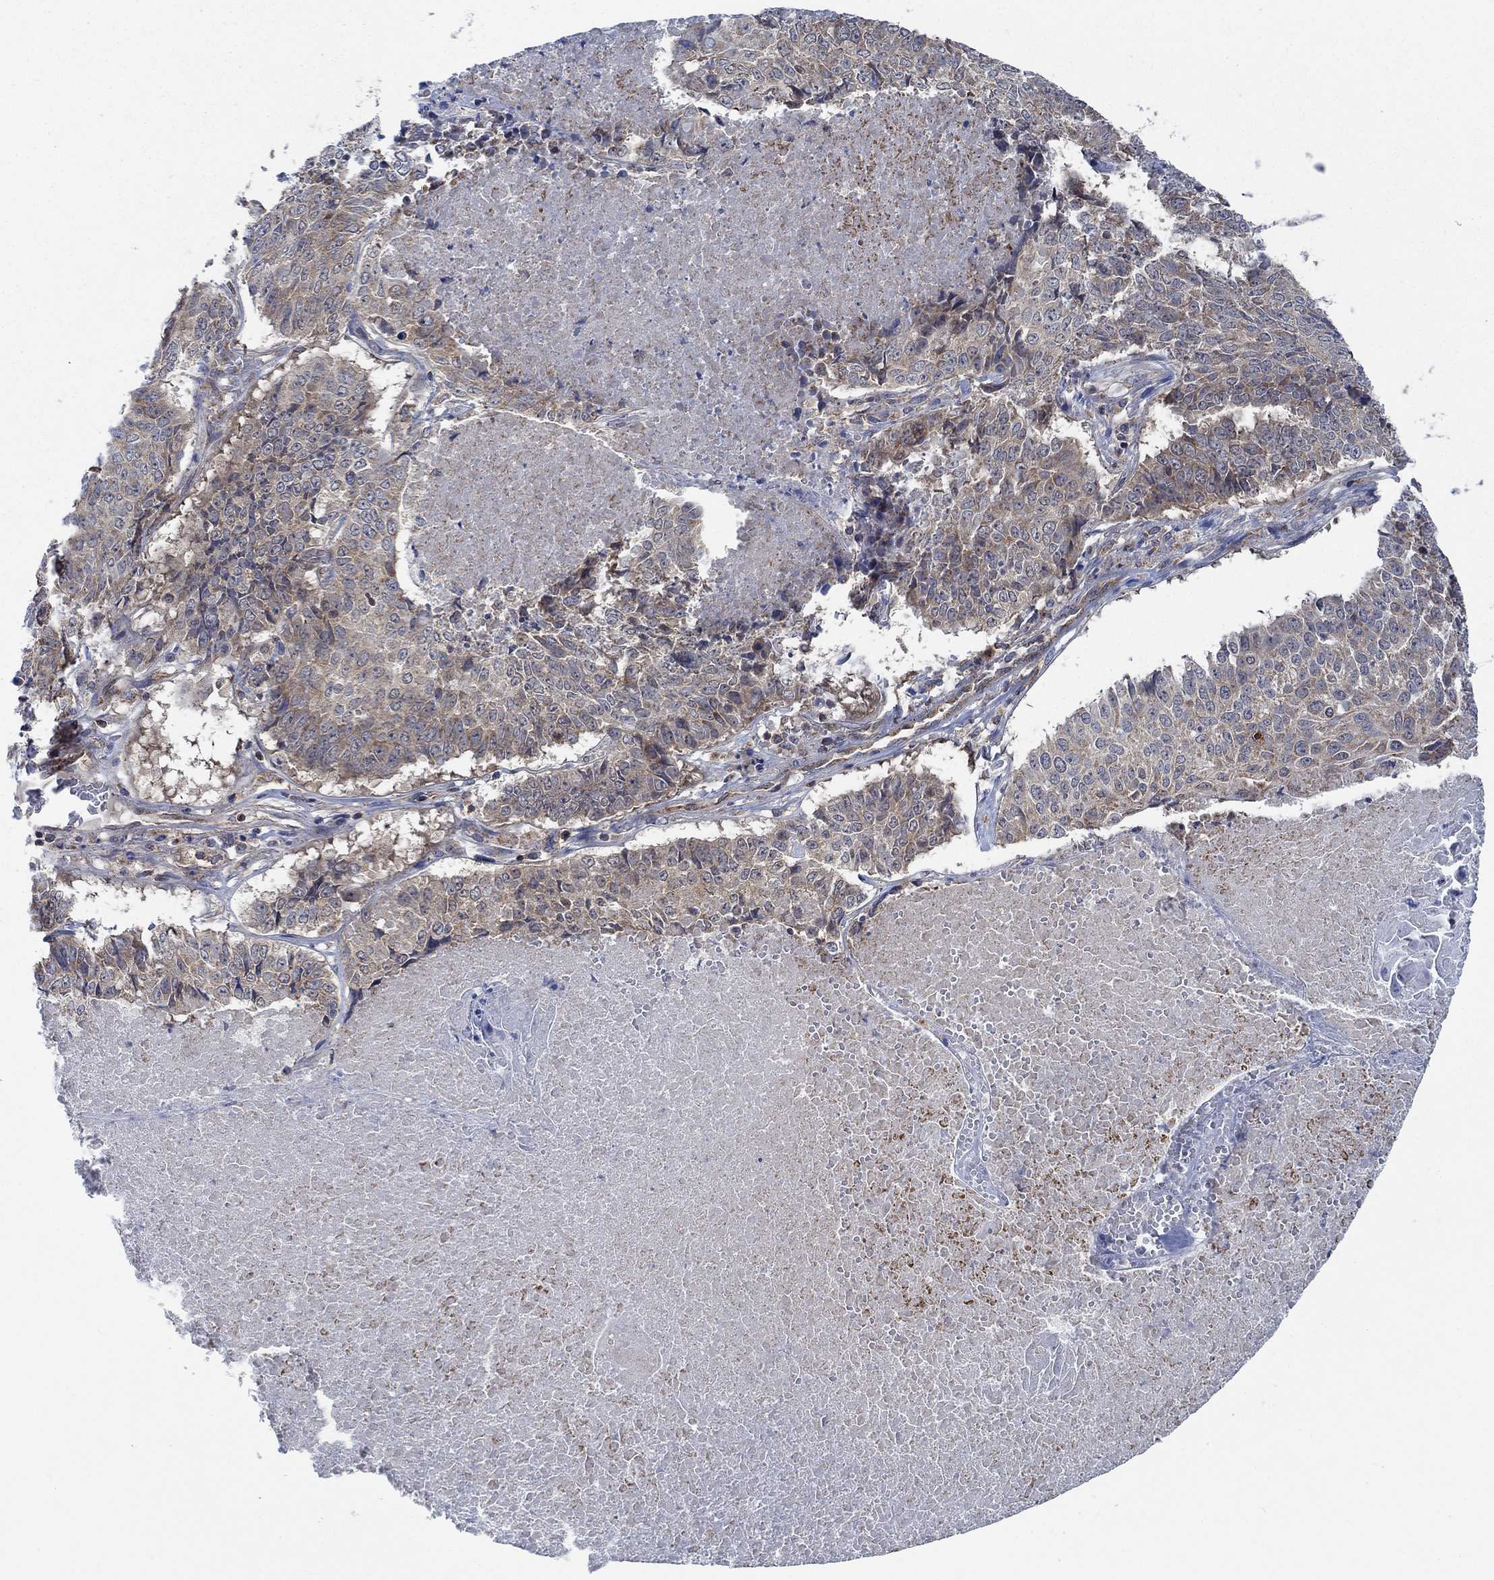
{"staining": {"intensity": "weak", "quantity": ">75%", "location": "cytoplasmic/membranous"}, "tissue": "lung cancer", "cell_type": "Tumor cells", "image_type": "cancer", "snomed": [{"axis": "morphology", "description": "Squamous cell carcinoma, NOS"}, {"axis": "topography", "description": "Lung"}], "caption": "Protein positivity by immunohistochemistry exhibits weak cytoplasmic/membranous expression in approximately >75% of tumor cells in lung cancer.", "gene": "STXBP6", "patient": {"sex": "male", "age": 64}}